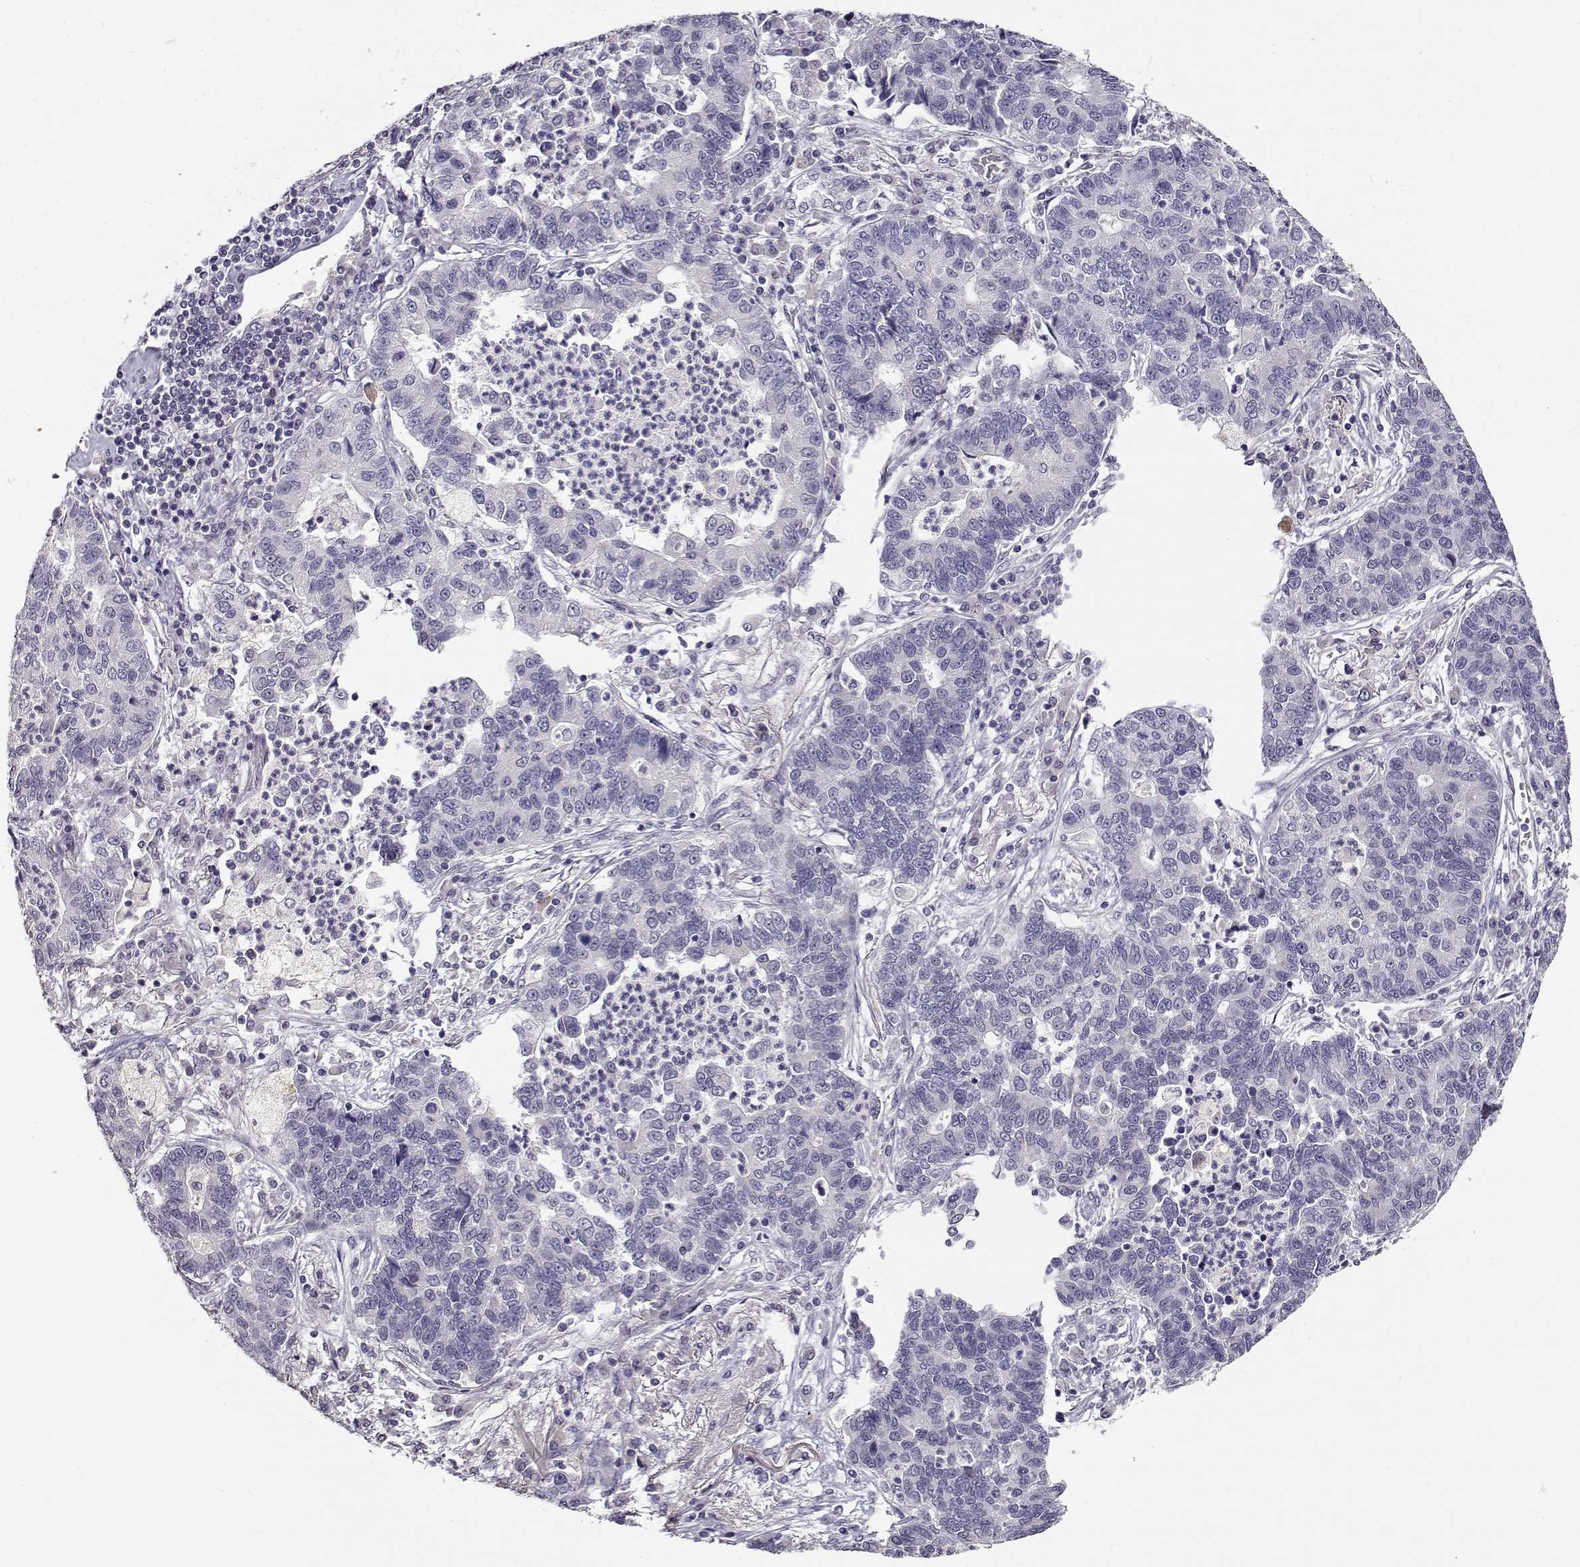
{"staining": {"intensity": "negative", "quantity": "none", "location": "none"}, "tissue": "lung cancer", "cell_type": "Tumor cells", "image_type": "cancer", "snomed": [{"axis": "morphology", "description": "Adenocarcinoma, NOS"}, {"axis": "topography", "description": "Lung"}], "caption": "Tumor cells are negative for protein expression in human lung cancer.", "gene": "RHOXF2", "patient": {"sex": "female", "age": 57}}